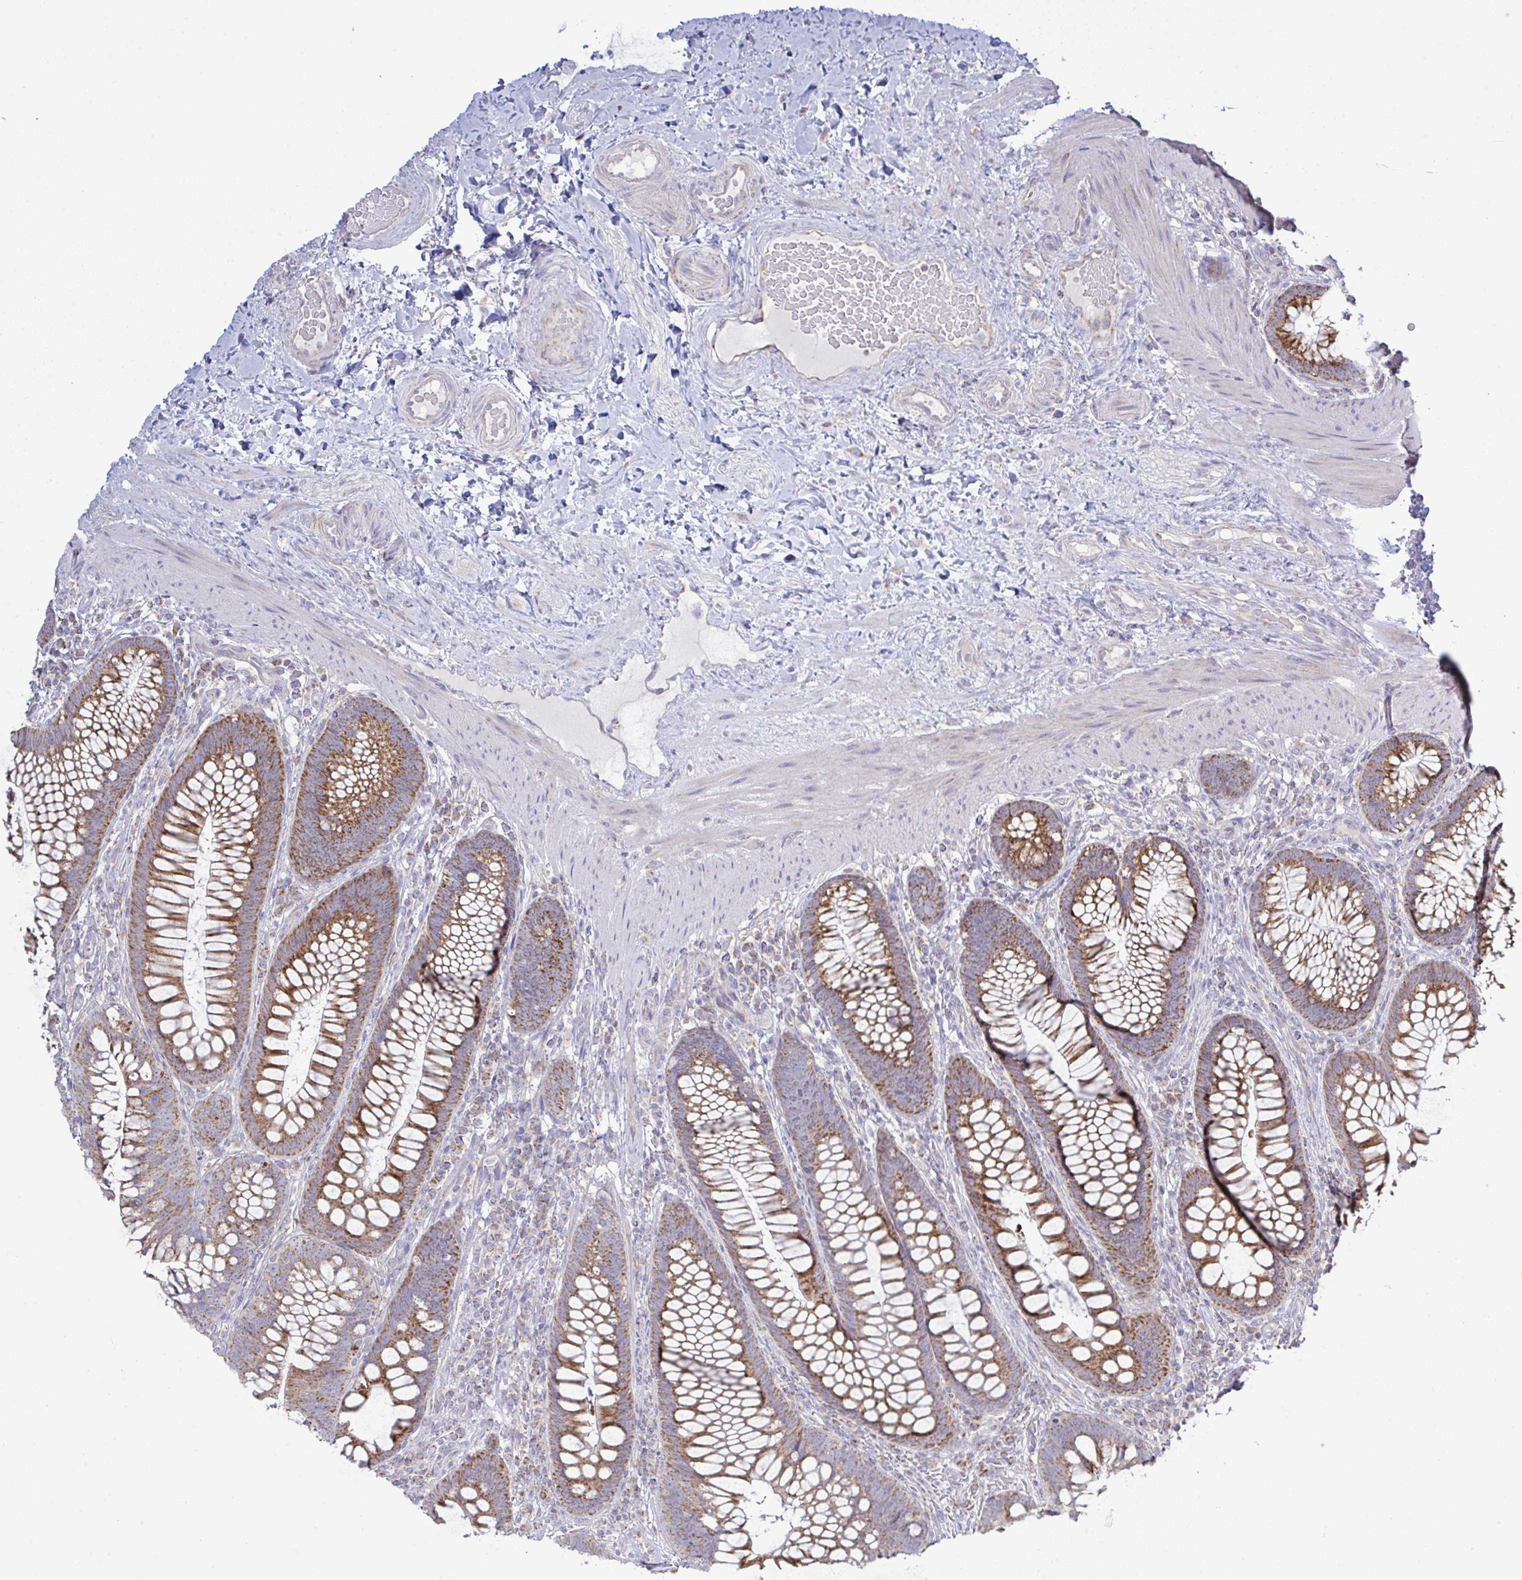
{"staining": {"intensity": "negative", "quantity": "none", "location": "none"}, "tissue": "colon", "cell_type": "Endothelial cells", "image_type": "normal", "snomed": [{"axis": "morphology", "description": "Normal tissue, NOS"}, {"axis": "morphology", "description": "Adenoma, NOS"}, {"axis": "topography", "description": "Soft tissue"}, {"axis": "topography", "description": "Colon"}], "caption": "Image shows no protein positivity in endothelial cells of benign colon. (DAB immunohistochemistry visualized using brightfield microscopy, high magnification).", "gene": "NDUFA7", "patient": {"sex": "male", "age": 47}}